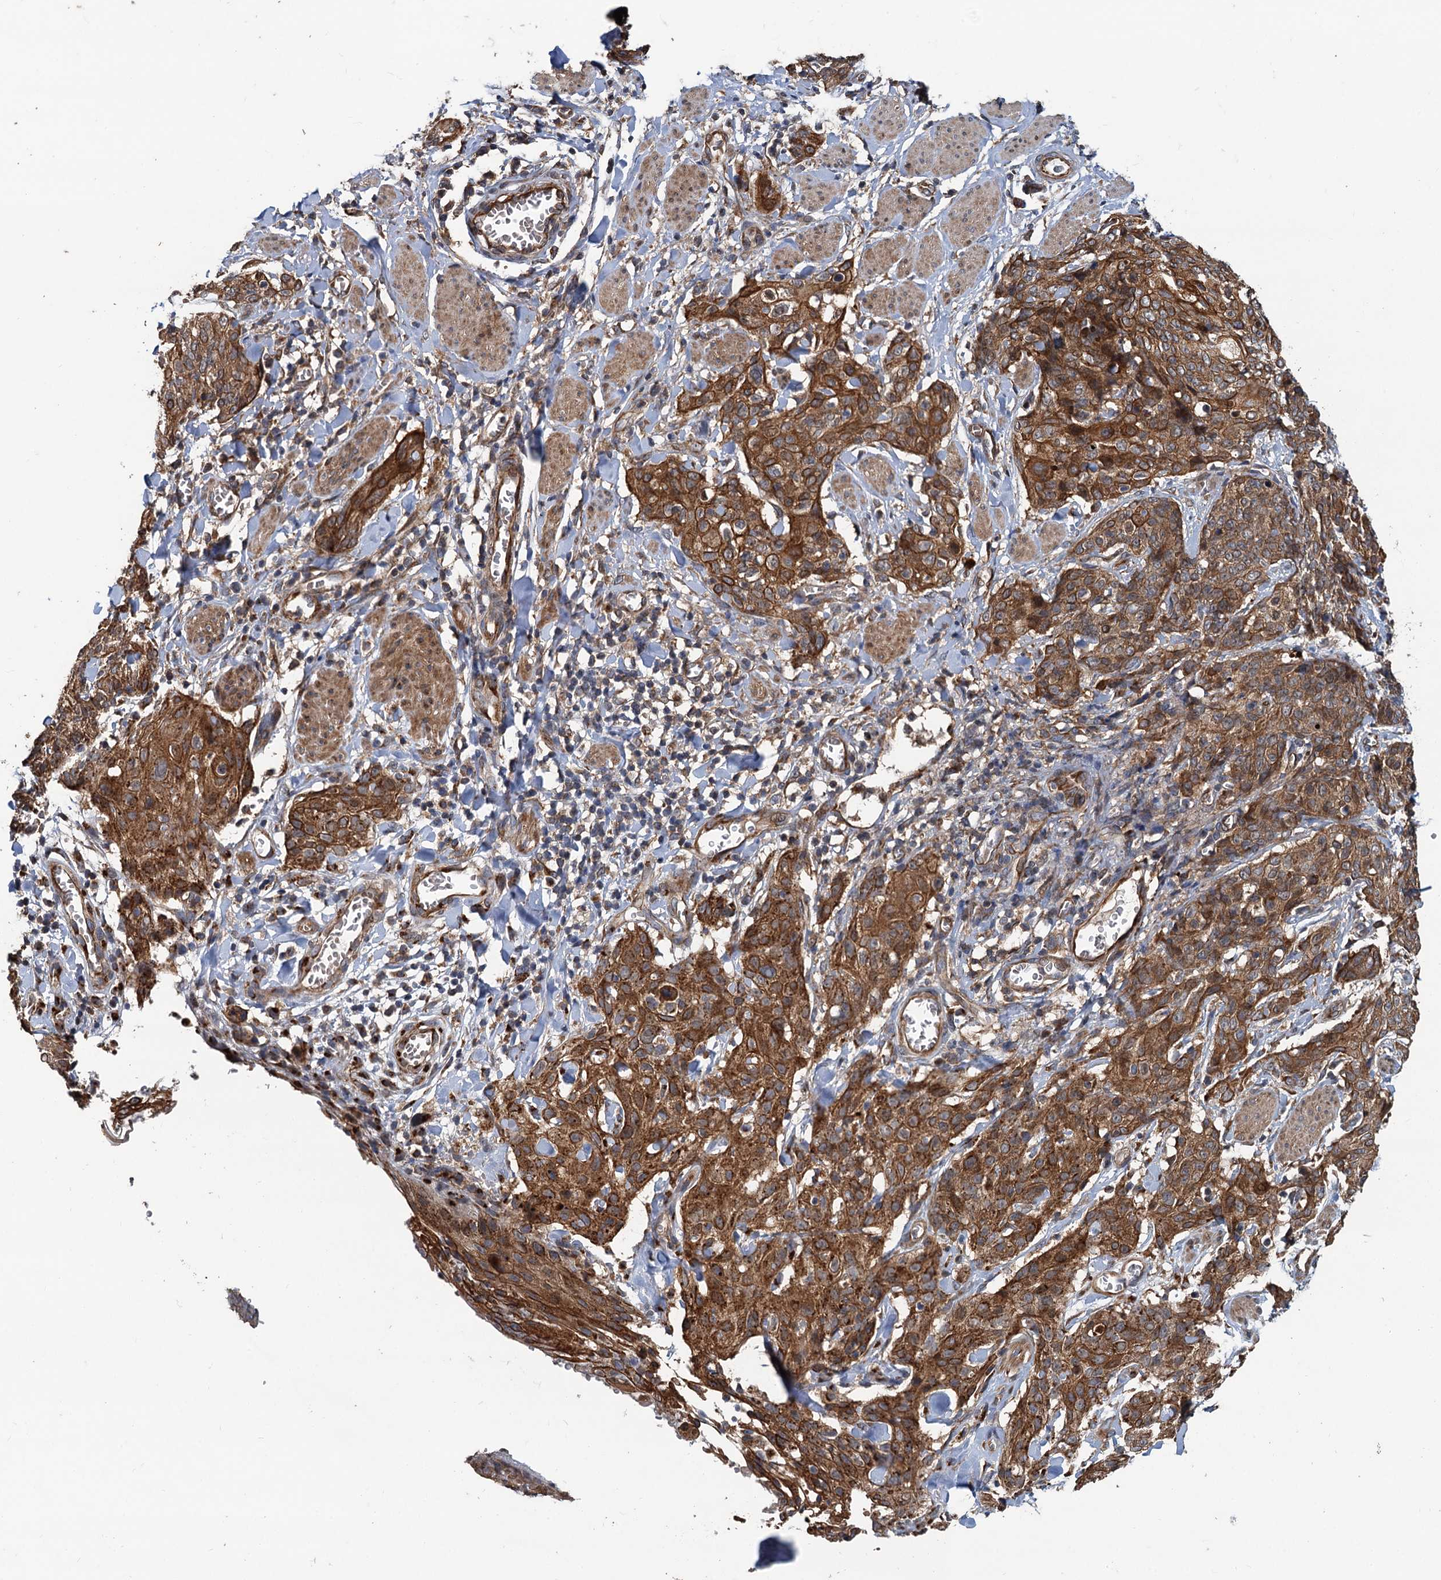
{"staining": {"intensity": "strong", "quantity": ">75%", "location": "cytoplasmic/membranous"}, "tissue": "skin cancer", "cell_type": "Tumor cells", "image_type": "cancer", "snomed": [{"axis": "morphology", "description": "Squamous cell carcinoma, NOS"}, {"axis": "topography", "description": "Skin"}, {"axis": "topography", "description": "Vulva"}], "caption": "Protein analysis of skin squamous cell carcinoma tissue reveals strong cytoplasmic/membranous expression in about >75% of tumor cells. Using DAB (3,3'-diaminobenzidine) (brown) and hematoxylin (blue) stains, captured at high magnification using brightfield microscopy.", "gene": "LRRK2", "patient": {"sex": "female", "age": 85}}